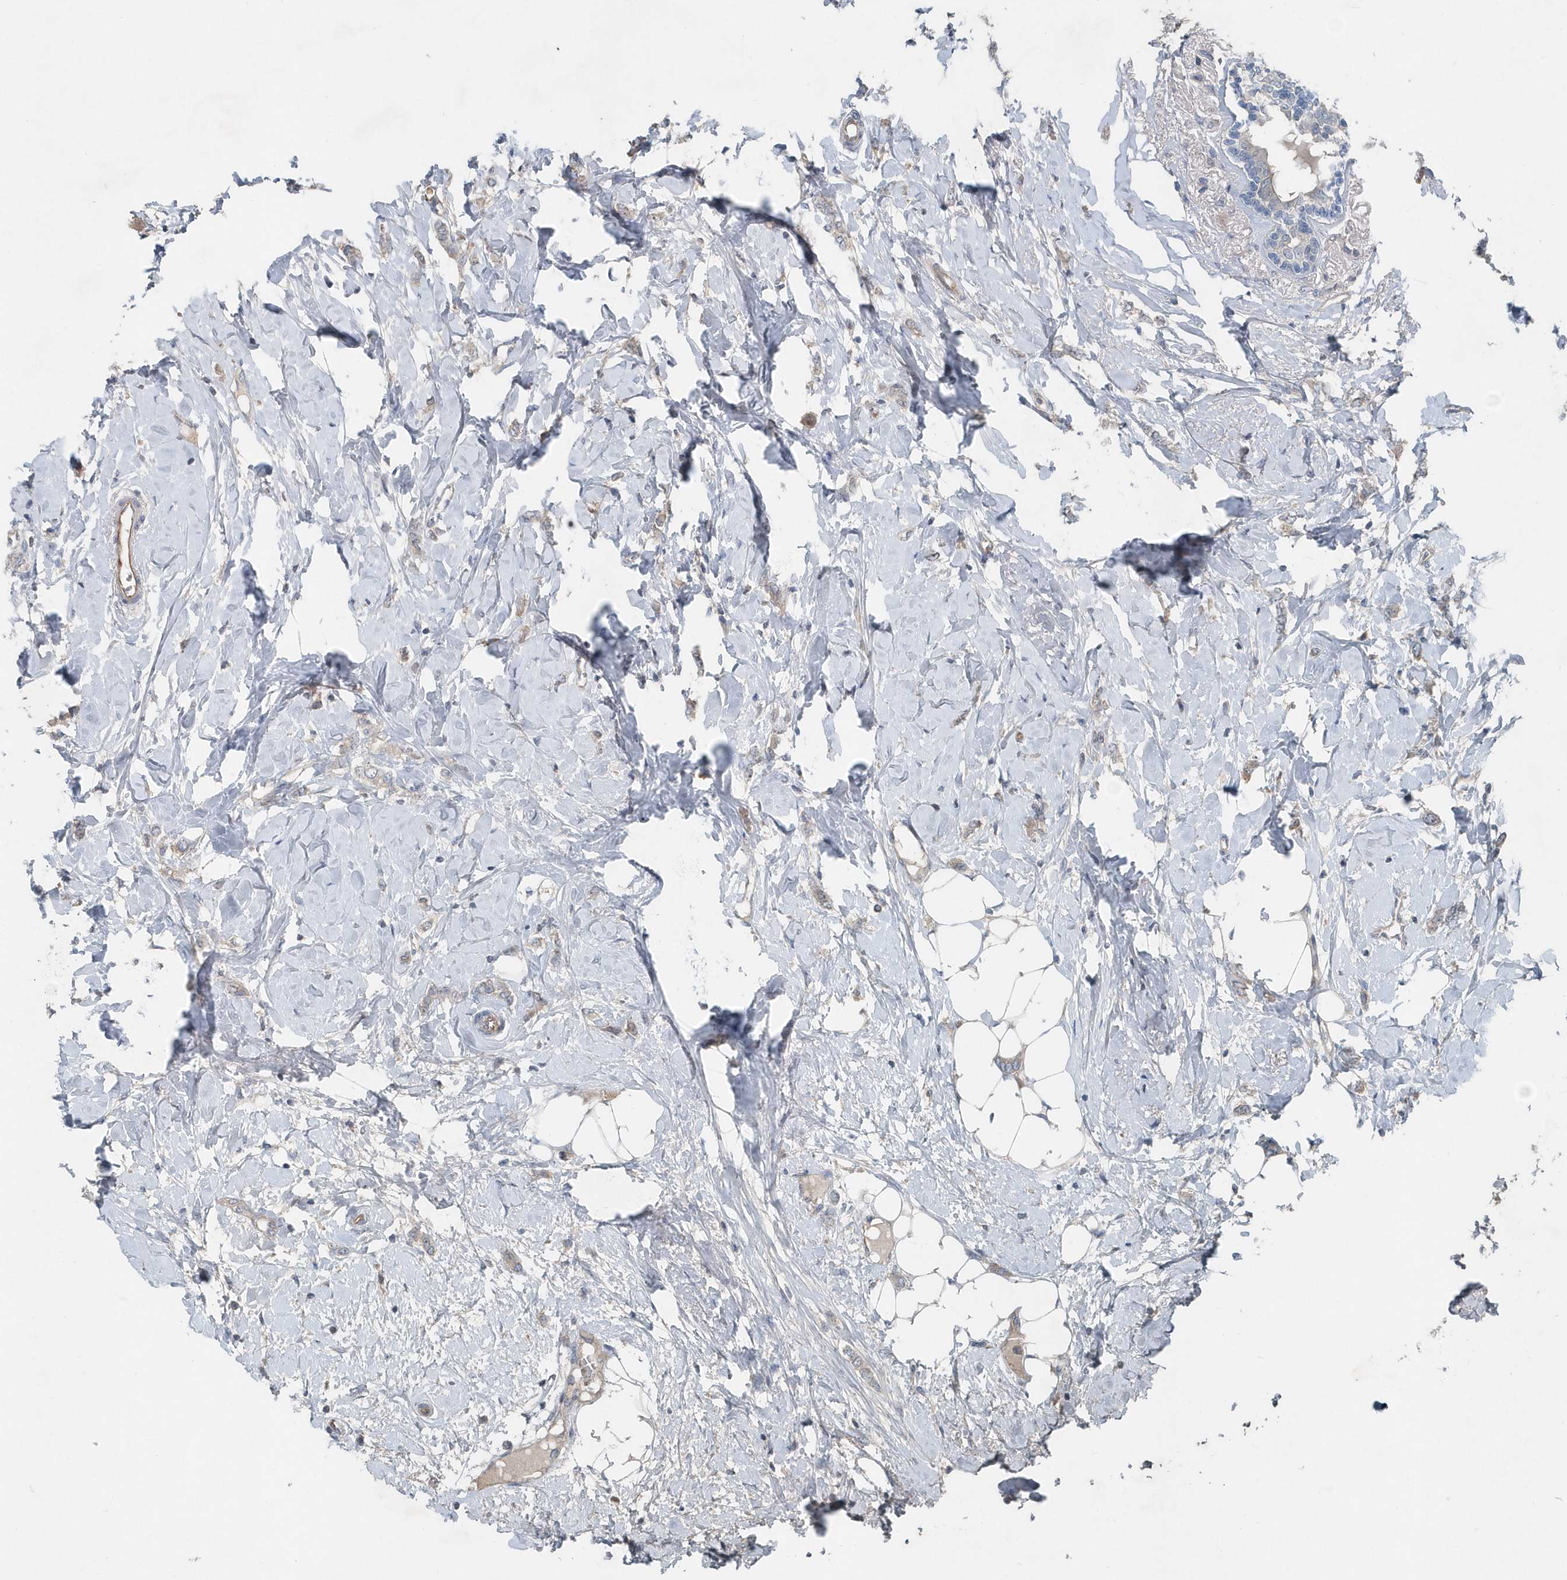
{"staining": {"intensity": "weak", "quantity": "25%-75%", "location": "cytoplasmic/membranous"}, "tissue": "breast cancer", "cell_type": "Tumor cells", "image_type": "cancer", "snomed": [{"axis": "morphology", "description": "Normal tissue, NOS"}, {"axis": "morphology", "description": "Lobular carcinoma"}, {"axis": "topography", "description": "Breast"}], "caption": "Weak cytoplasmic/membranous expression is seen in about 25%-75% of tumor cells in breast lobular carcinoma.", "gene": "MCC", "patient": {"sex": "female", "age": 47}}